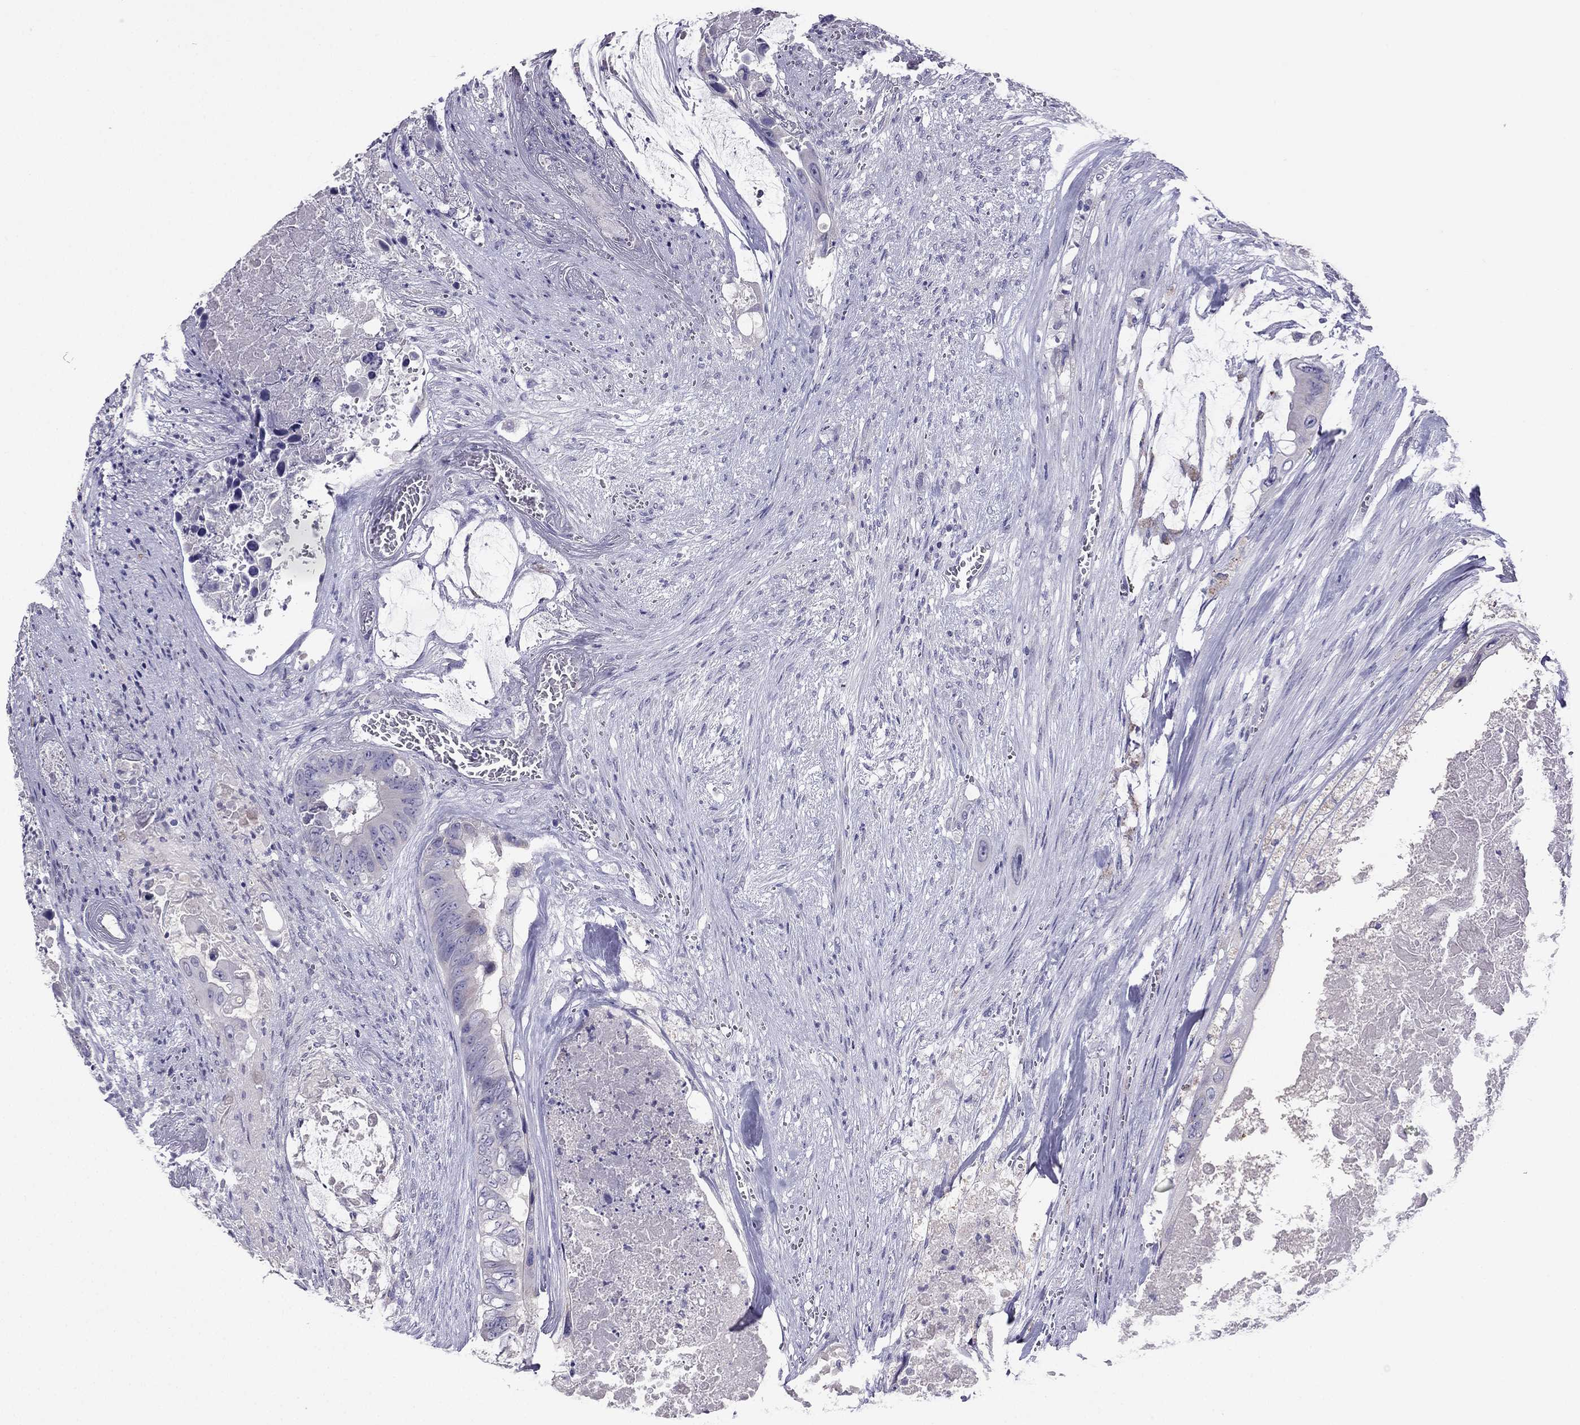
{"staining": {"intensity": "negative", "quantity": "none", "location": "none"}, "tissue": "colorectal cancer", "cell_type": "Tumor cells", "image_type": "cancer", "snomed": [{"axis": "morphology", "description": "Adenocarcinoma, NOS"}, {"axis": "topography", "description": "Rectum"}], "caption": "A high-resolution photomicrograph shows IHC staining of colorectal cancer (adenocarcinoma), which demonstrates no significant staining in tumor cells.", "gene": "RGS8", "patient": {"sex": "male", "age": 63}}